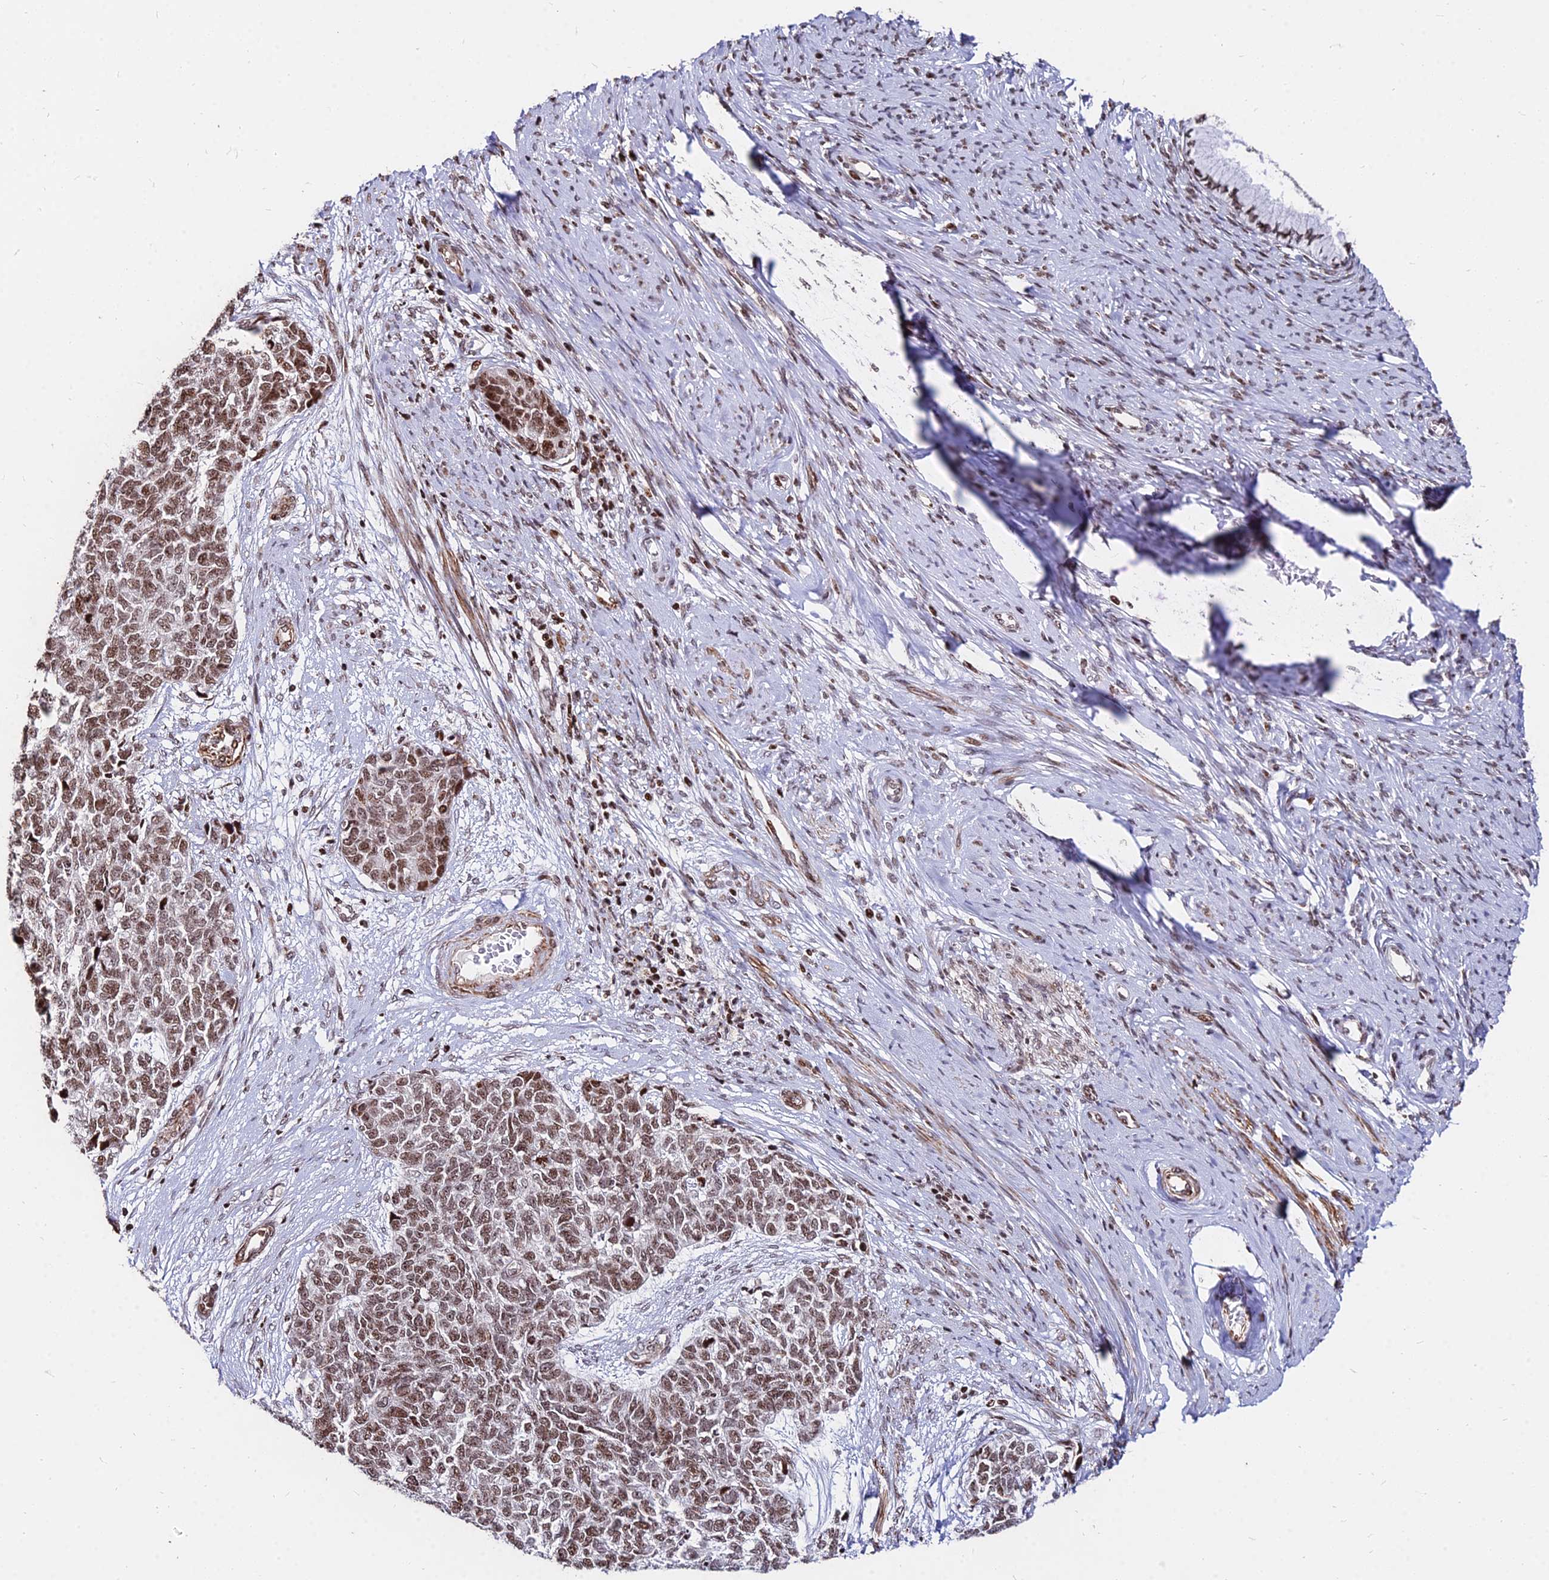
{"staining": {"intensity": "moderate", "quantity": ">75%", "location": "nuclear"}, "tissue": "cervical cancer", "cell_type": "Tumor cells", "image_type": "cancer", "snomed": [{"axis": "morphology", "description": "Squamous cell carcinoma, NOS"}, {"axis": "topography", "description": "Cervix"}], "caption": "Protein expression analysis of cervical cancer (squamous cell carcinoma) demonstrates moderate nuclear expression in about >75% of tumor cells.", "gene": "NYAP2", "patient": {"sex": "female", "age": 63}}